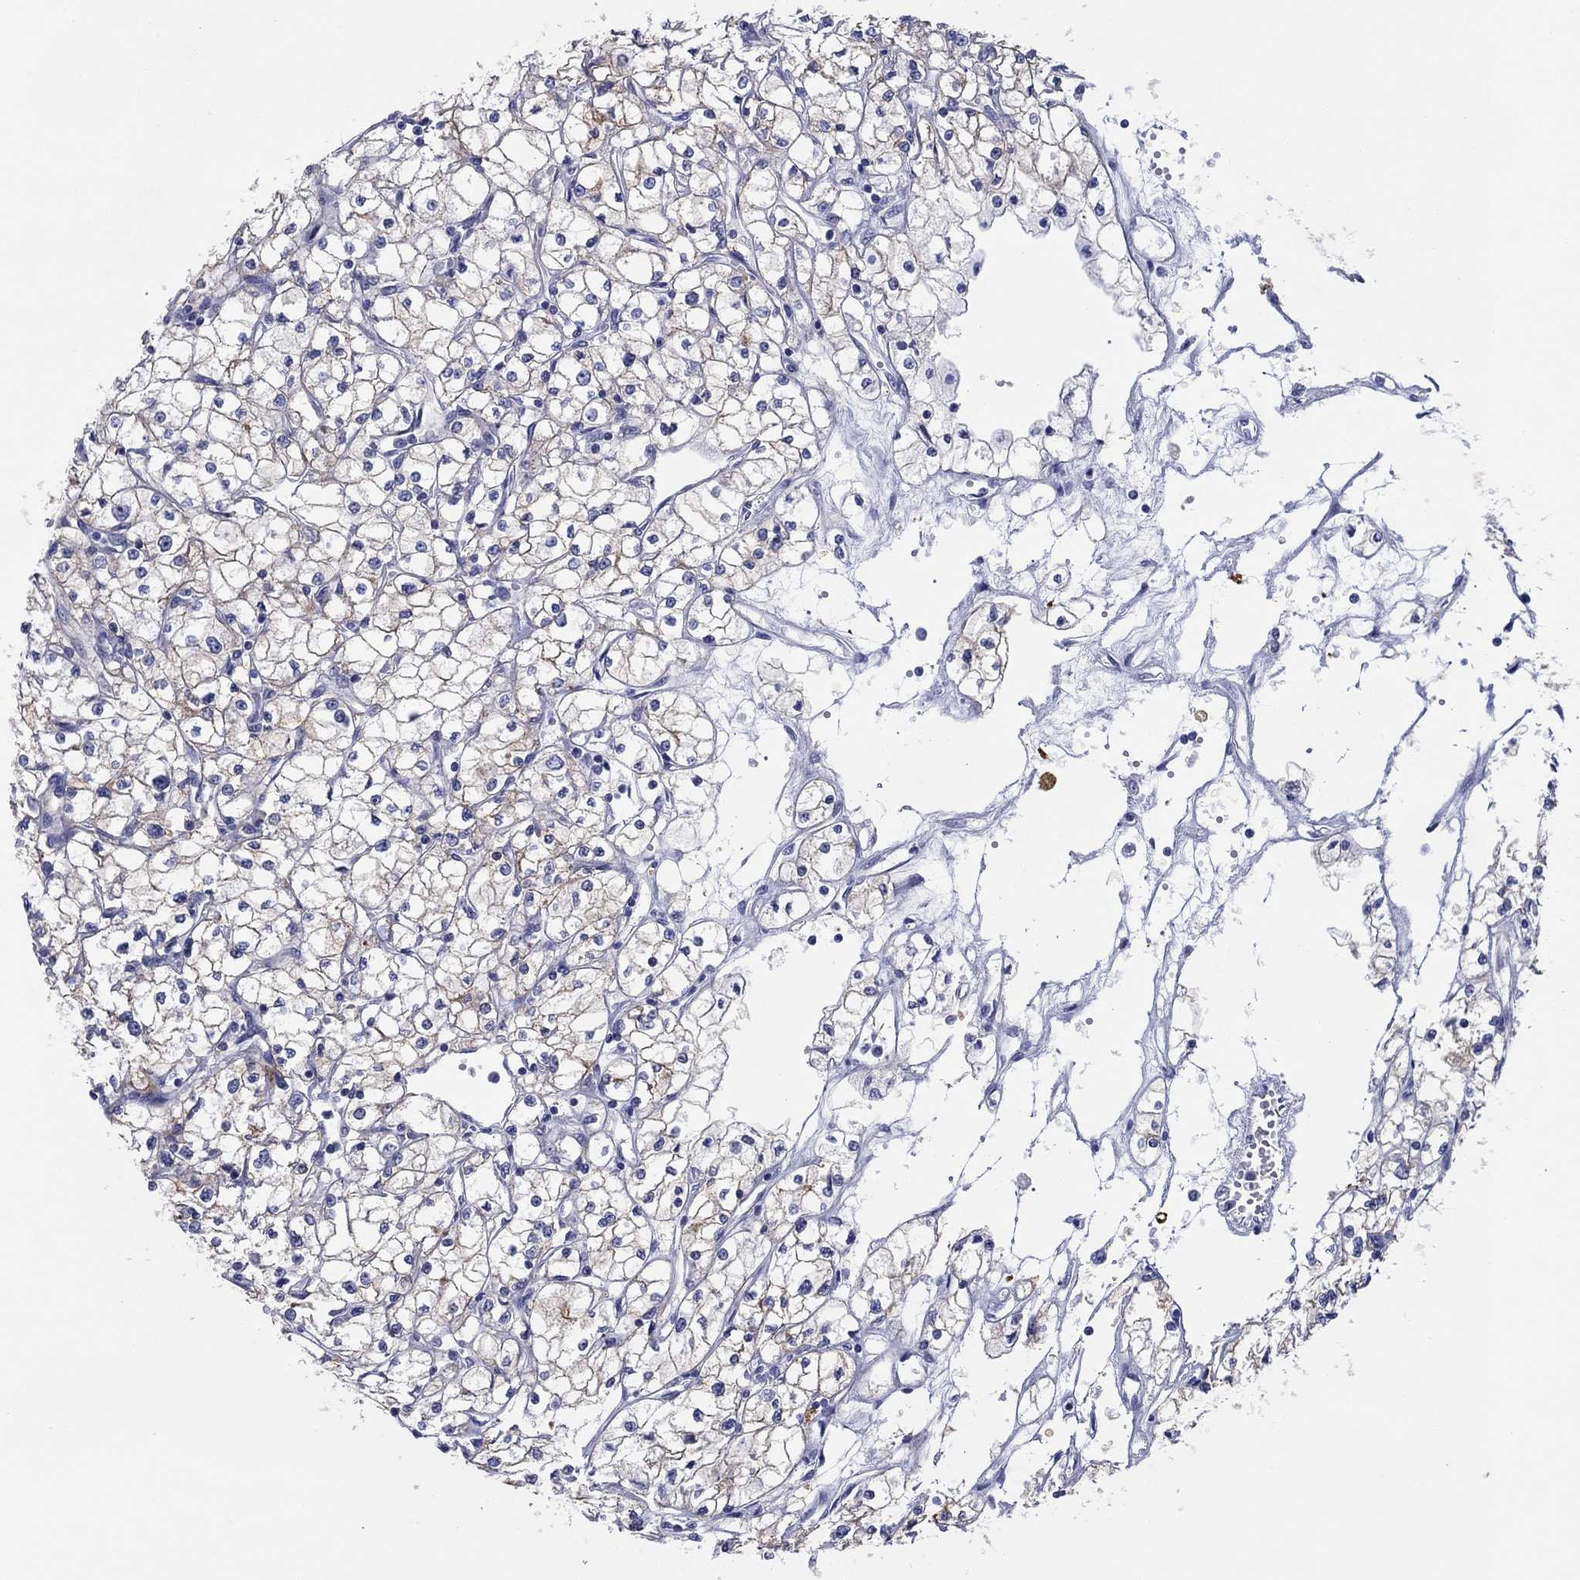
{"staining": {"intensity": "moderate", "quantity": "<25%", "location": "cytoplasmic/membranous"}, "tissue": "renal cancer", "cell_type": "Tumor cells", "image_type": "cancer", "snomed": [{"axis": "morphology", "description": "Adenocarcinoma, NOS"}, {"axis": "topography", "description": "Kidney"}], "caption": "Immunohistochemical staining of human renal cancer (adenocarcinoma) shows moderate cytoplasmic/membranous protein positivity in about <25% of tumor cells. (DAB IHC, brown staining for protein, blue staining for nuclei).", "gene": "ATP1B1", "patient": {"sex": "male", "age": 67}}